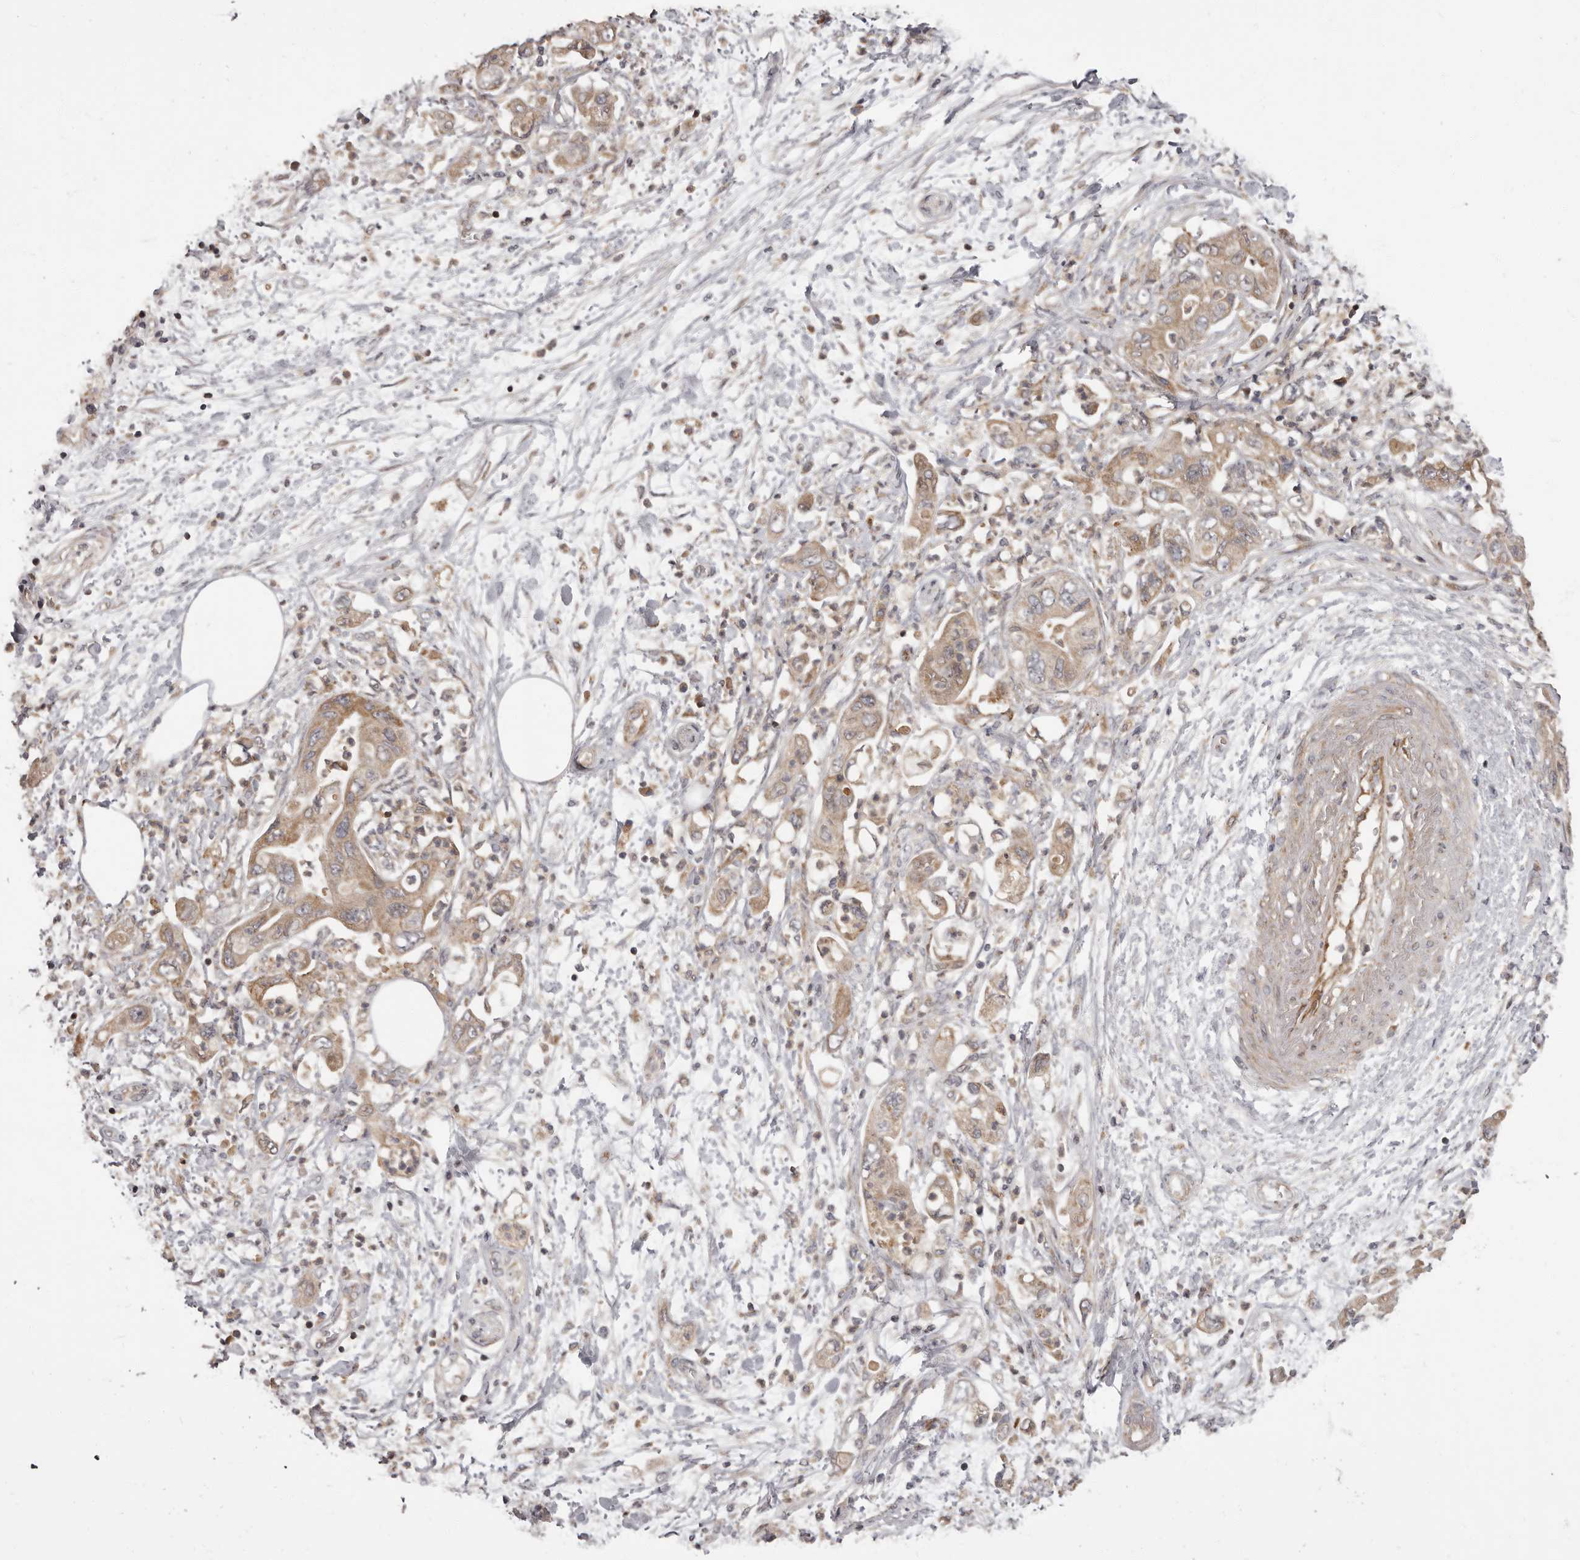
{"staining": {"intensity": "moderate", "quantity": ">75%", "location": "cytoplasmic/membranous"}, "tissue": "pancreatic cancer", "cell_type": "Tumor cells", "image_type": "cancer", "snomed": [{"axis": "morphology", "description": "Adenocarcinoma, NOS"}, {"axis": "topography", "description": "Pancreas"}], "caption": "This micrograph demonstrates immunohistochemistry staining of adenocarcinoma (pancreatic), with medium moderate cytoplasmic/membranous positivity in about >75% of tumor cells.", "gene": "ADCY2", "patient": {"sex": "female", "age": 73}}